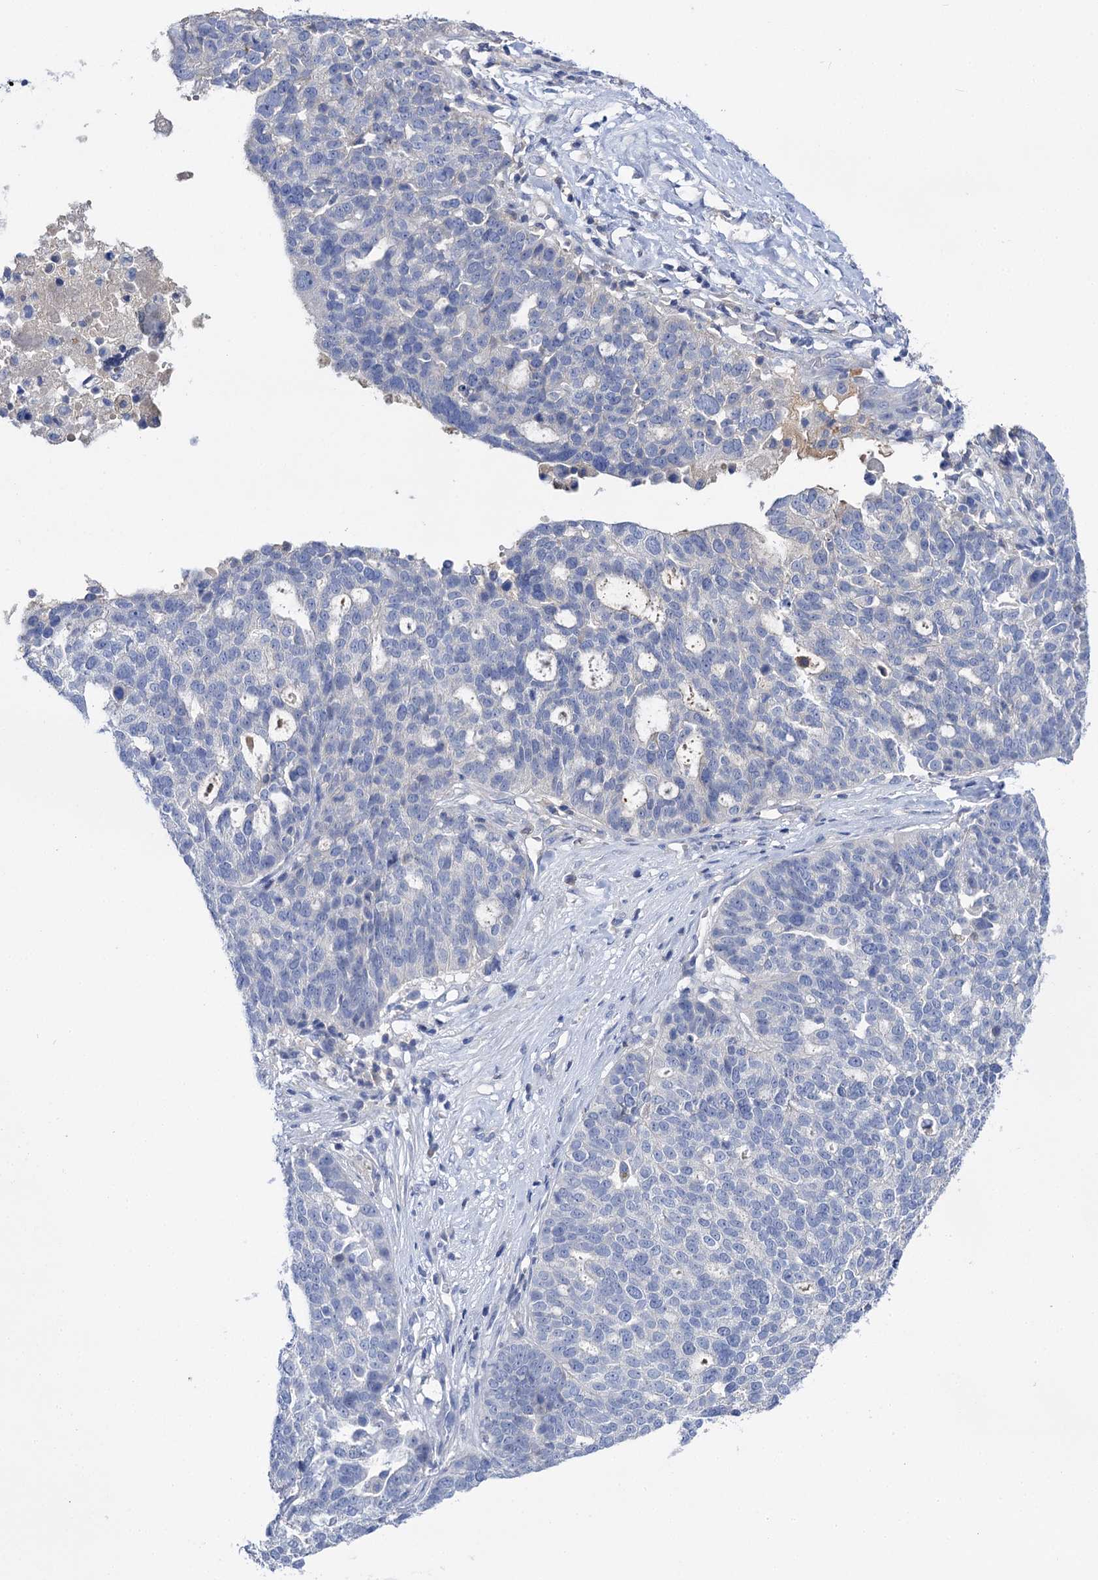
{"staining": {"intensity": "negative", "quantity": "none", "location": "none"}, "tissue": "ovarian cancer", "cell_type": "Tumor cells", "image_type": "cancer", "snomed": [{"axis": "morphology", "description": "Cystadenocarcinoma, serous, NOS"}, {"axis": "topography", "description": "Ovary"}], "caption": "Immunohistochemistry histopathology image of neoplastic tissue: human serous cystadenocarcinoma (ovarian) stained with DAB (3,3'-diaminobenzidine) demonstrates no significant protein staining in tumor cells.", "gene": "USP50", "patient": {"sex": "female", "age": 59}}